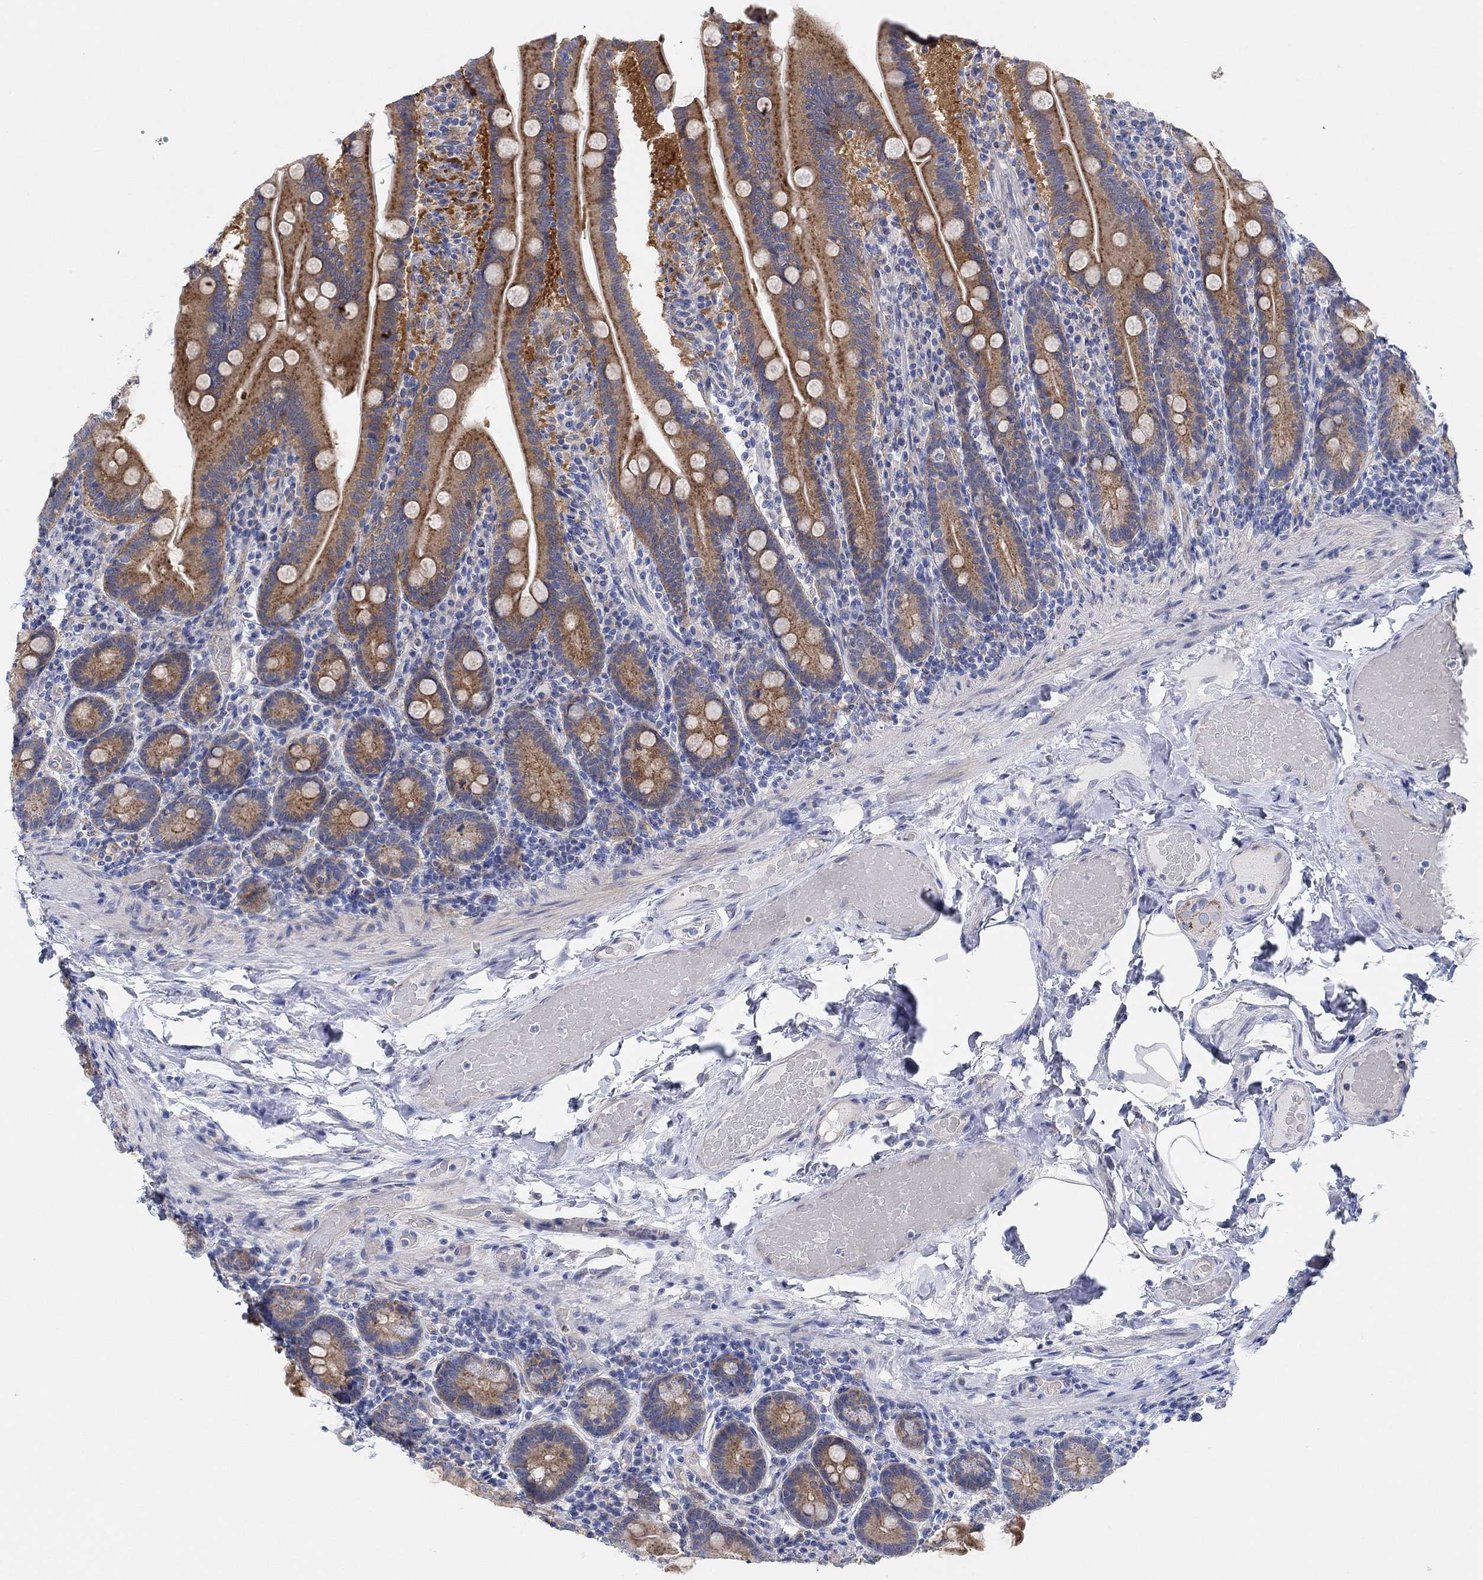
{"staining": {"intensity": "strong", "quantity": "25%-75%", "location": "cytoplasmic/membranous"}, "tissue": "small intestine", "cell_type": "Glandular cells", "image_type": "normal", "snomed": [{"axis": "morphology", "description": "Normal tissue, NOS"}, {"axis": "topography", "description": "Small intestine"}], "caption": "A brown stain labels strong cytoplasmic/membranous expression of a protein in glandular cells of benign small intestine. (IHC, brightfield microscopy, high magnification).", "gene": "RGS1", "patient": {"sex": "male", "age": 66}}